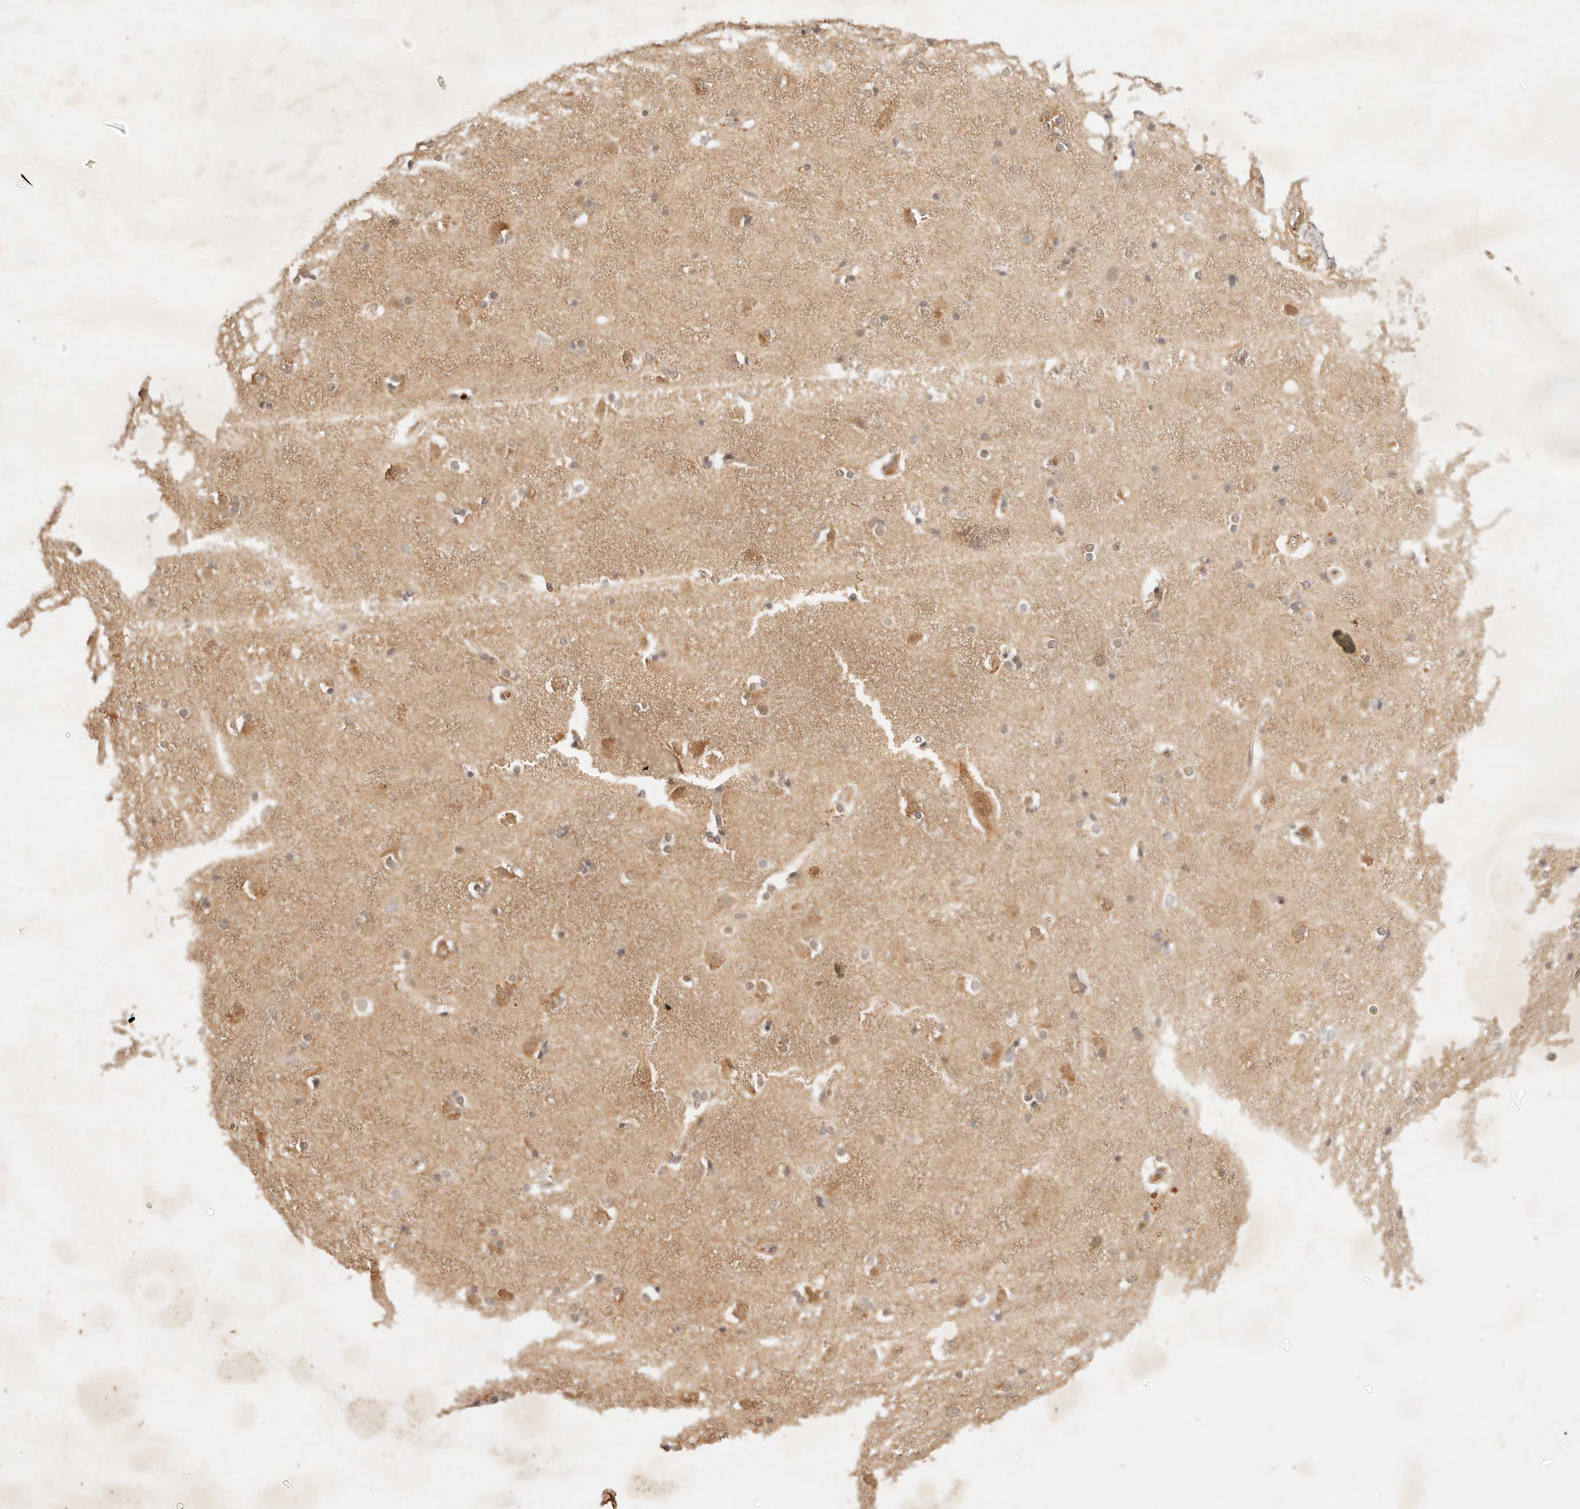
{"staining": {"intensity": "moderate", "quantity": "<25%", "location": "cytoplasmic/membranous"}, "tissue": "caudate", "cell_type": "Glial cells", "image_type": "normal", "snomed": [{"axis": "morphology", "description": "Normal tissue, NOS"}, {"axis": "topography", "description": "Lateral ventricle wall"}], "caption": "Immunohistochemistry (DAB) staining of unremarkable caudate shows moderate cytoplasmic/membranous protein staining in approximately <25% of glial cells. The staining was performed using DAB (3,3'-diaminobenzidine), with brown indicating positive protein expression. Nuclei are stained blue with hematoxylin.", "gene": "TRIM11", "patient": {"sex": "female", "age": 19}}